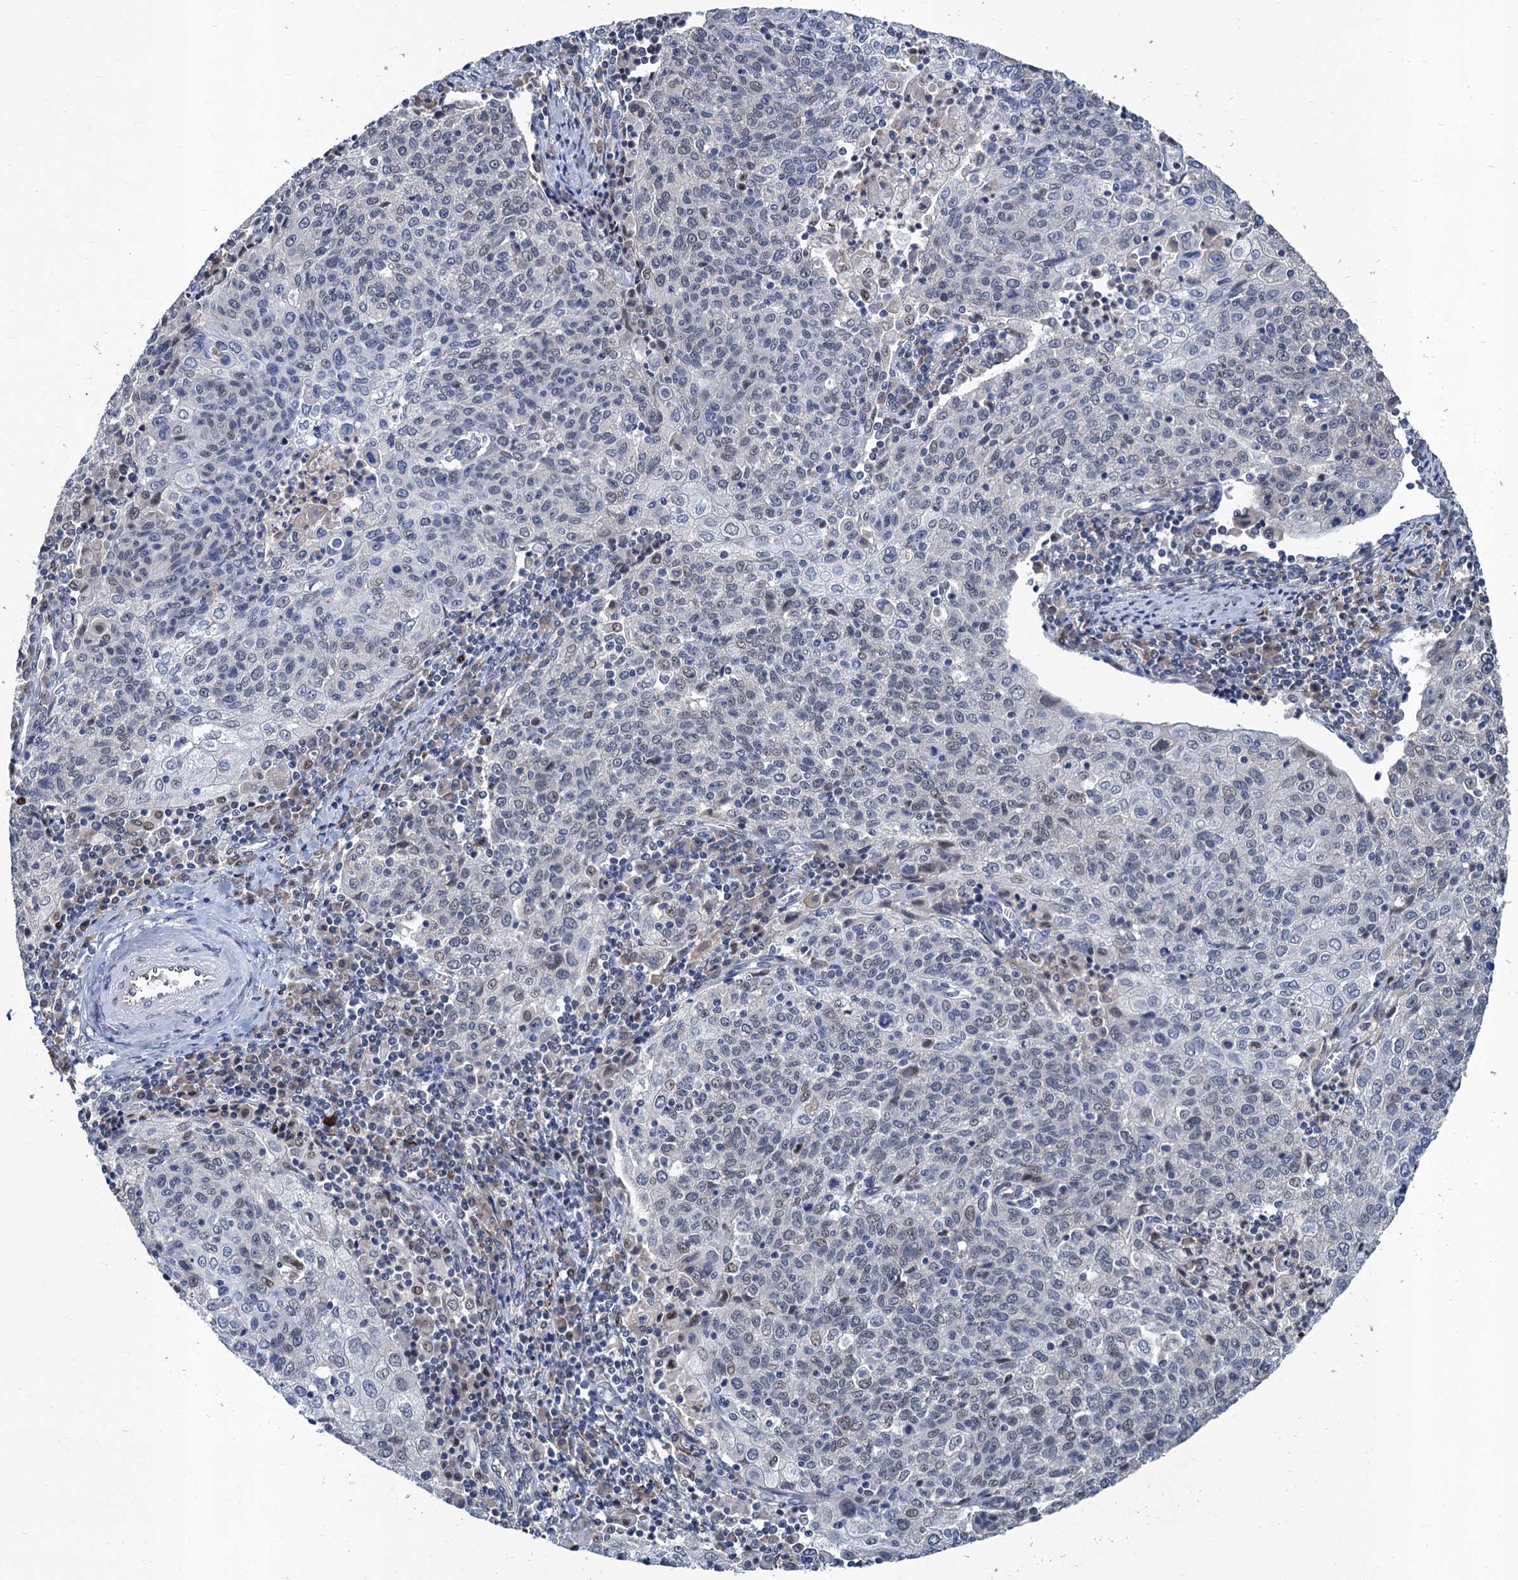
{"staining": {"intensity": "weak", "quantity": "<25%", "location": "nuclear"}, "tissue": "cervical cancer", "cell_type": "Tumor cells", "image_type": "cancer", "snomed": [{"axis": "morphology", "description": "Squamous cell carcinoma, NOS"}, {"axis": "topography", "description": "Cervix"}], "caption": "Cervical cancer was stained to show a protein in brown. There is no significant positivity in tumor cells. Nuclei are stained in blue.", "gene": "TSEN34", "patient": {"sex": "female", "age": 48}}